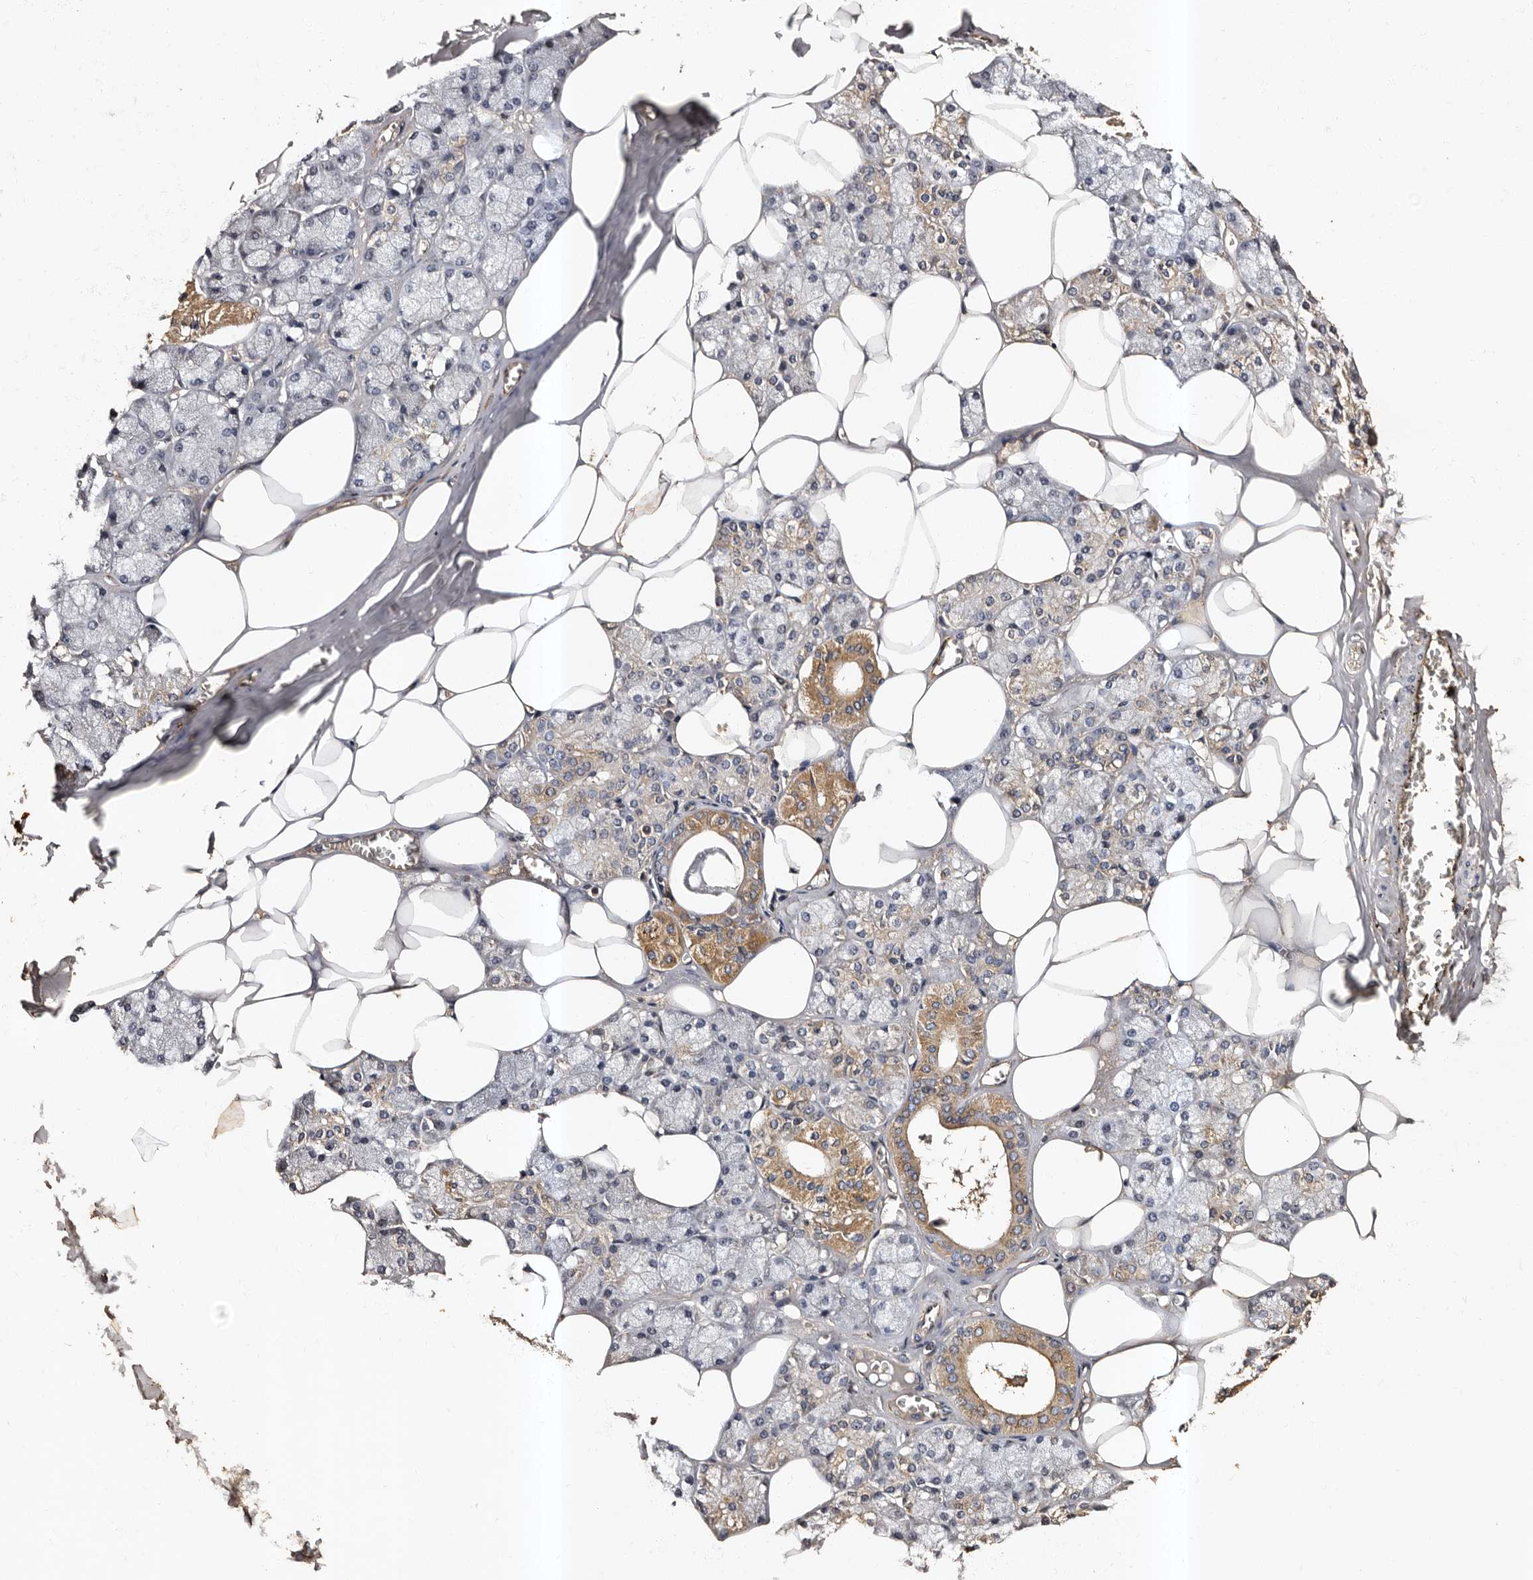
{"staining": {"intensity": "moderate", "quantity": "<25%", "location": "cytoplasmic/membranous"}, "tissue": "salivary gland", "cell_type": "Glandular cells", "image_type": "normal", "snomed": [{"axis": "morphology", "description": "Normal tissue, NOS"}, {"axis": "topography", "description": "Salivary gland"}], "caption": "Moderate cytoplasmic/membranous positivity for a protein is appreciated in about <25% of glandular cells of unremarkable salivary gland using immunohistochemistry (IHC).", "gene": "ADCK5", "patient": {"sex": "male", "age": 62}}